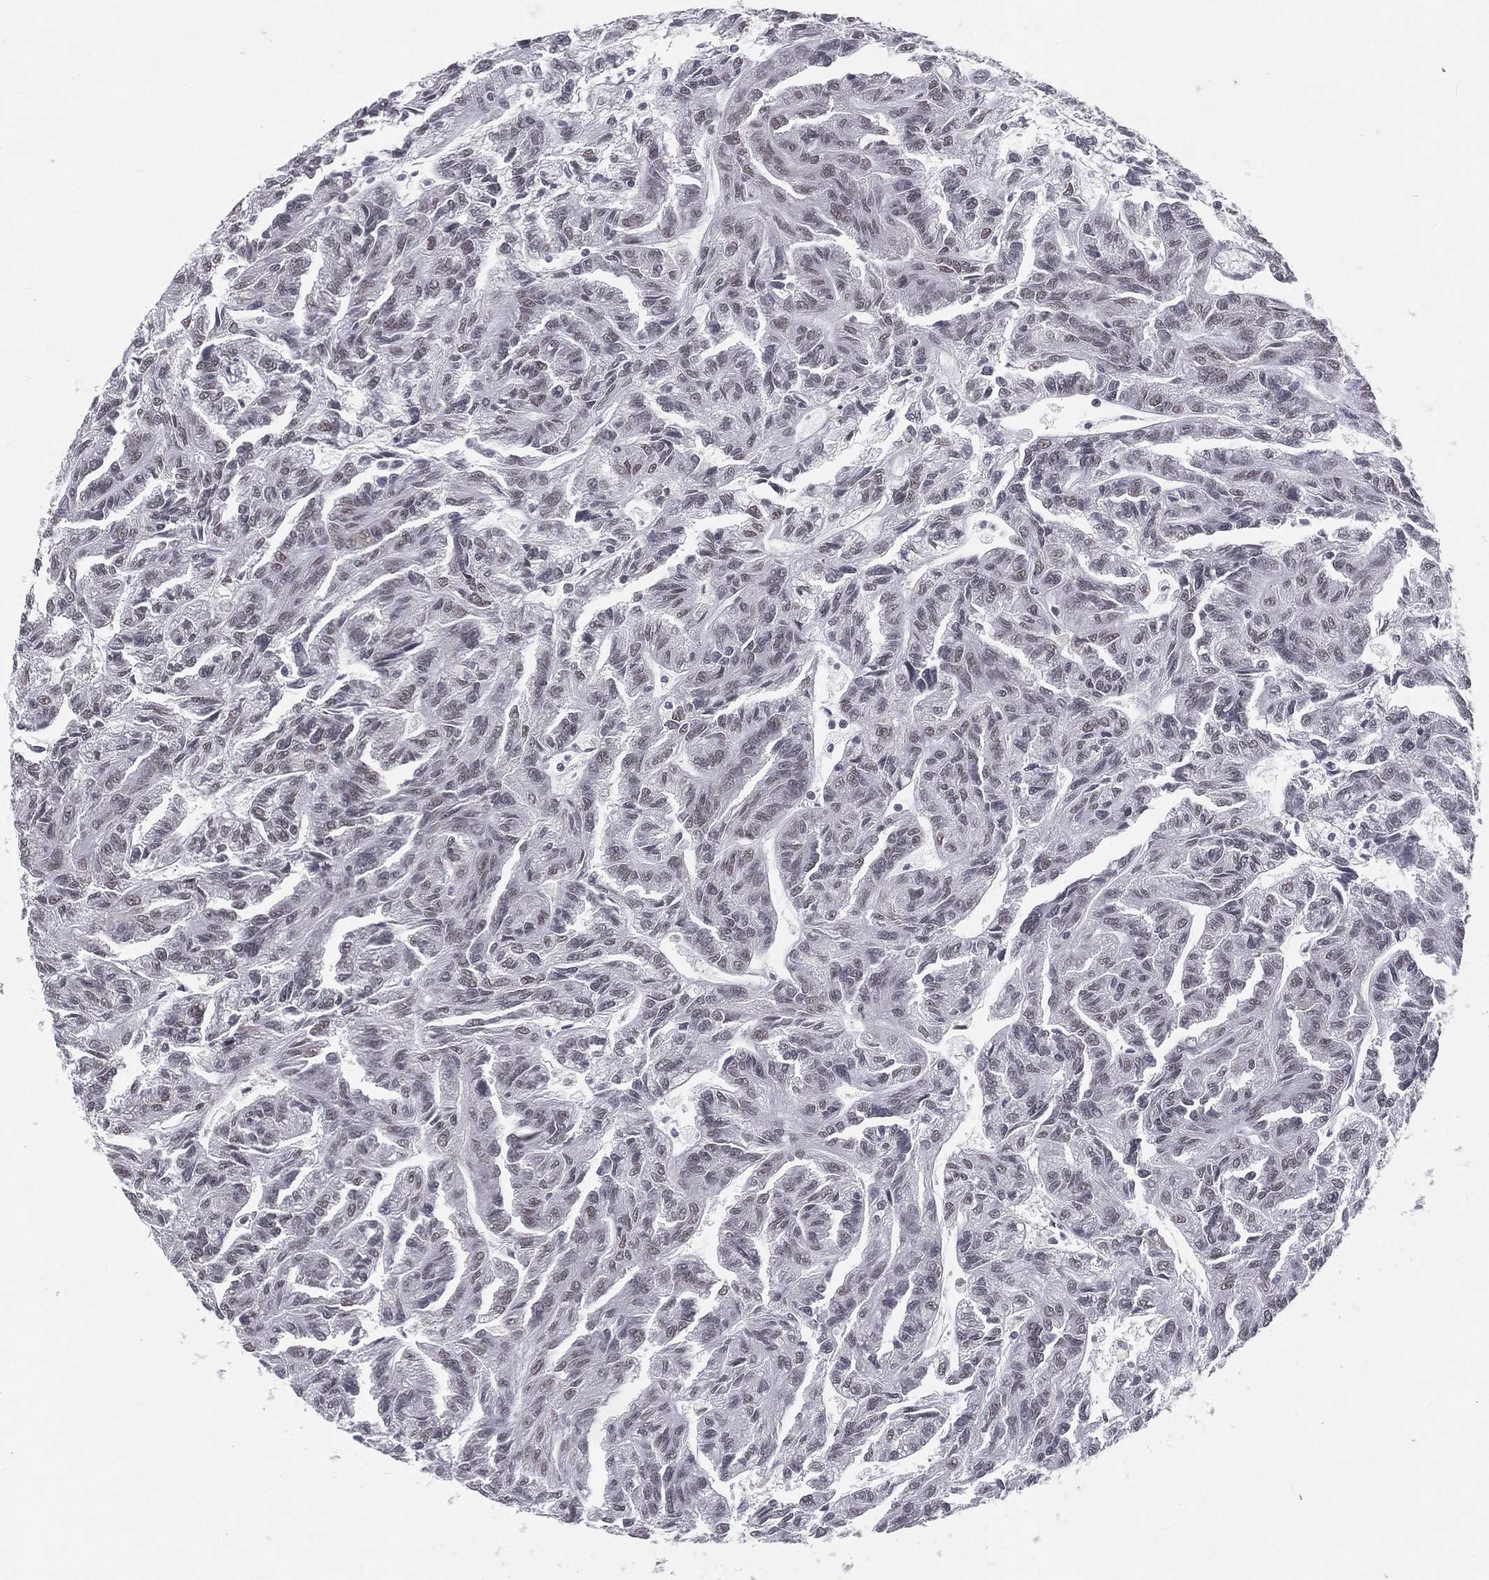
{"staining": {"intensity": "negative", "quantity": "none", "location": "none"}, "tissue": "renal cancer", "cell_type": "Tumor cells", "image_type": "cancer", "snomed": [{"axis": "morphology", "description": "Adenocarcinoma, NOS"}, {"axis": "topography", "description": "Kidney"}], "caption": "Immunohistochemistry image of human renal cancer stained for a protein (brown), which shows no positivity in tumor cells.", "gene": "MORC2", "patient": {"sex": "male", "age": 79}}